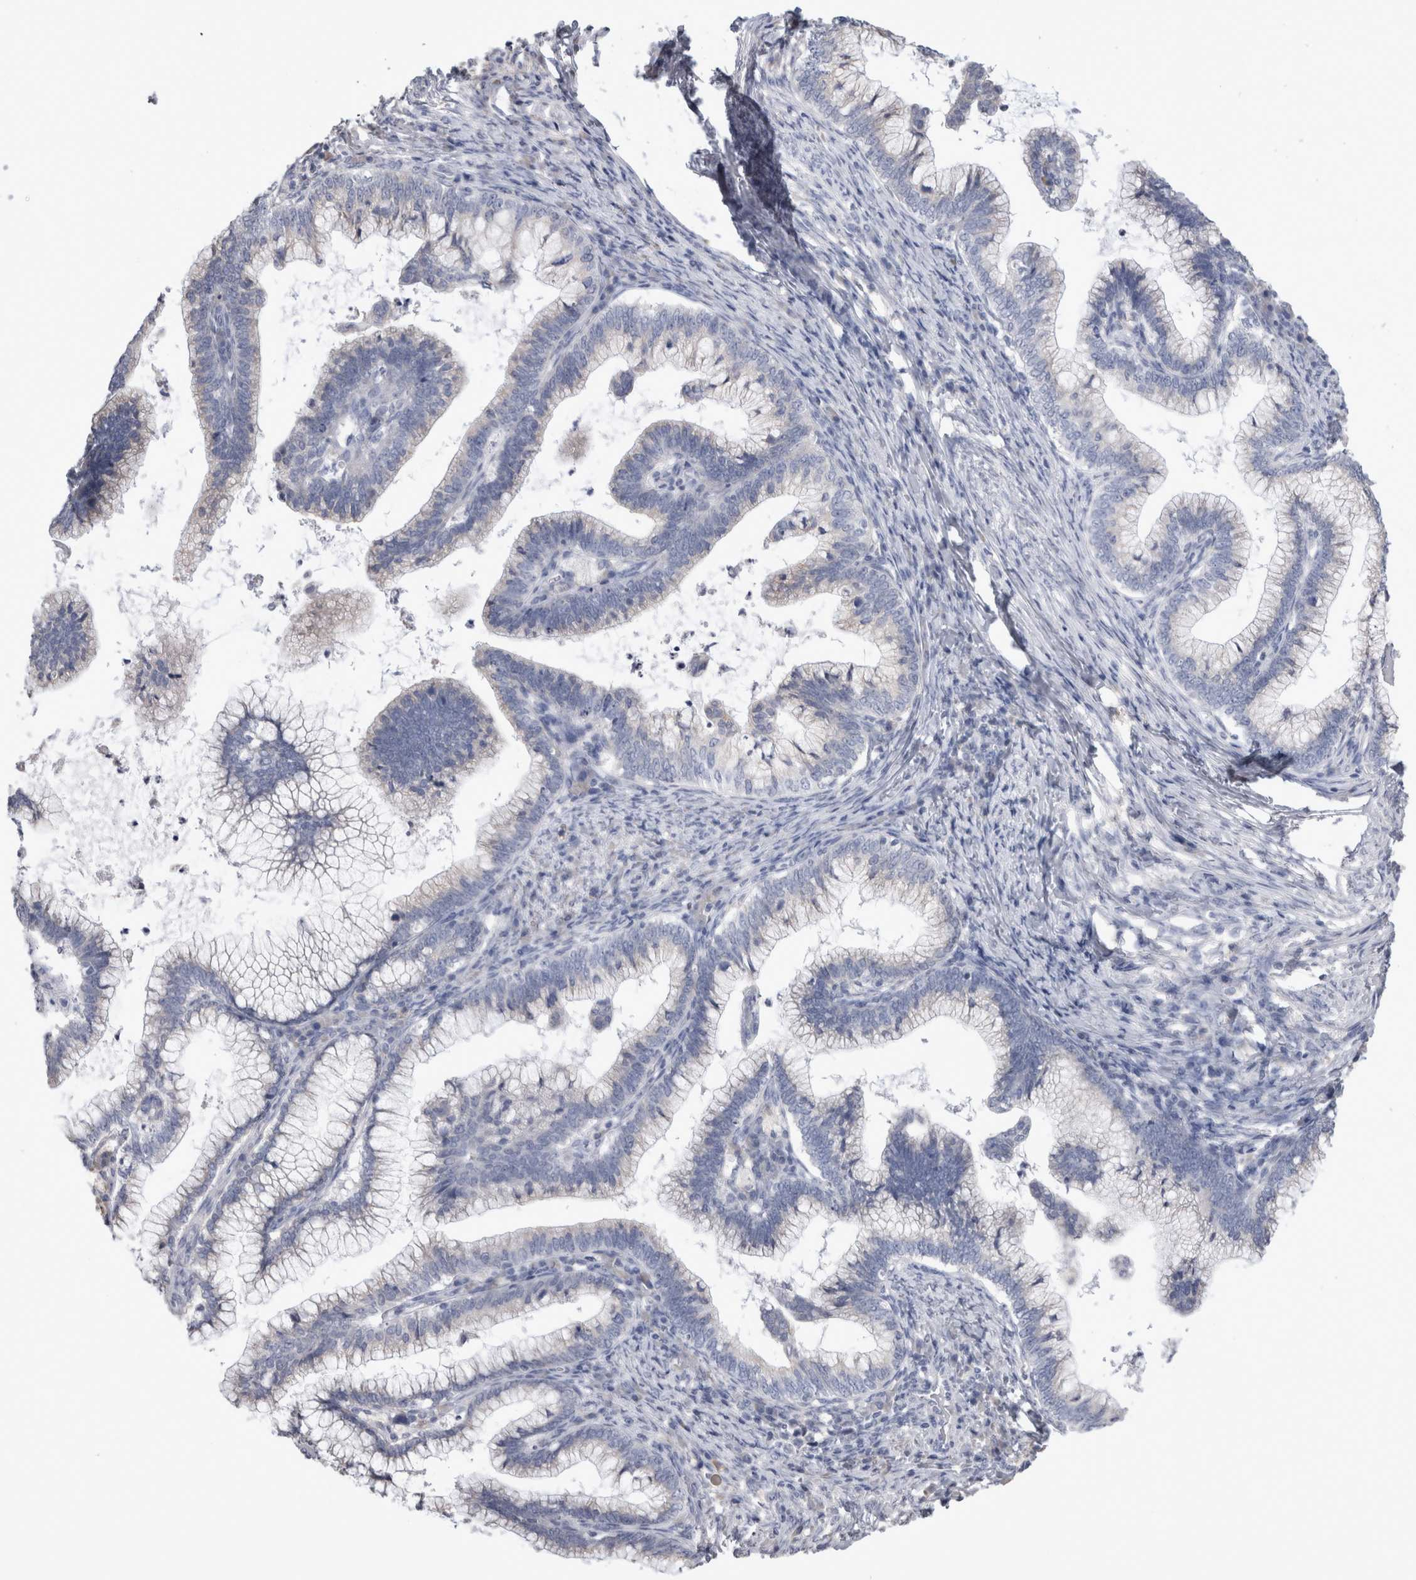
{"staining": {"intensity": "negative", "quantity": "none", "location": "none"}, "tissue": "cervical cancer", "cell_type": "Tumor cells", "image_type": "cancer", "snomed": [{"axis": "morphology", "description": "Adenocarcinoma, NOS"}, {"axis": "topography", "description": "Cervix"}], "caption": "Immunohistochemistry of adenocarcinoma (cervical) reveals no staining in tumor cells.", "gene": "SMAP2", "patient": {"sex": "female", "age": 36}}